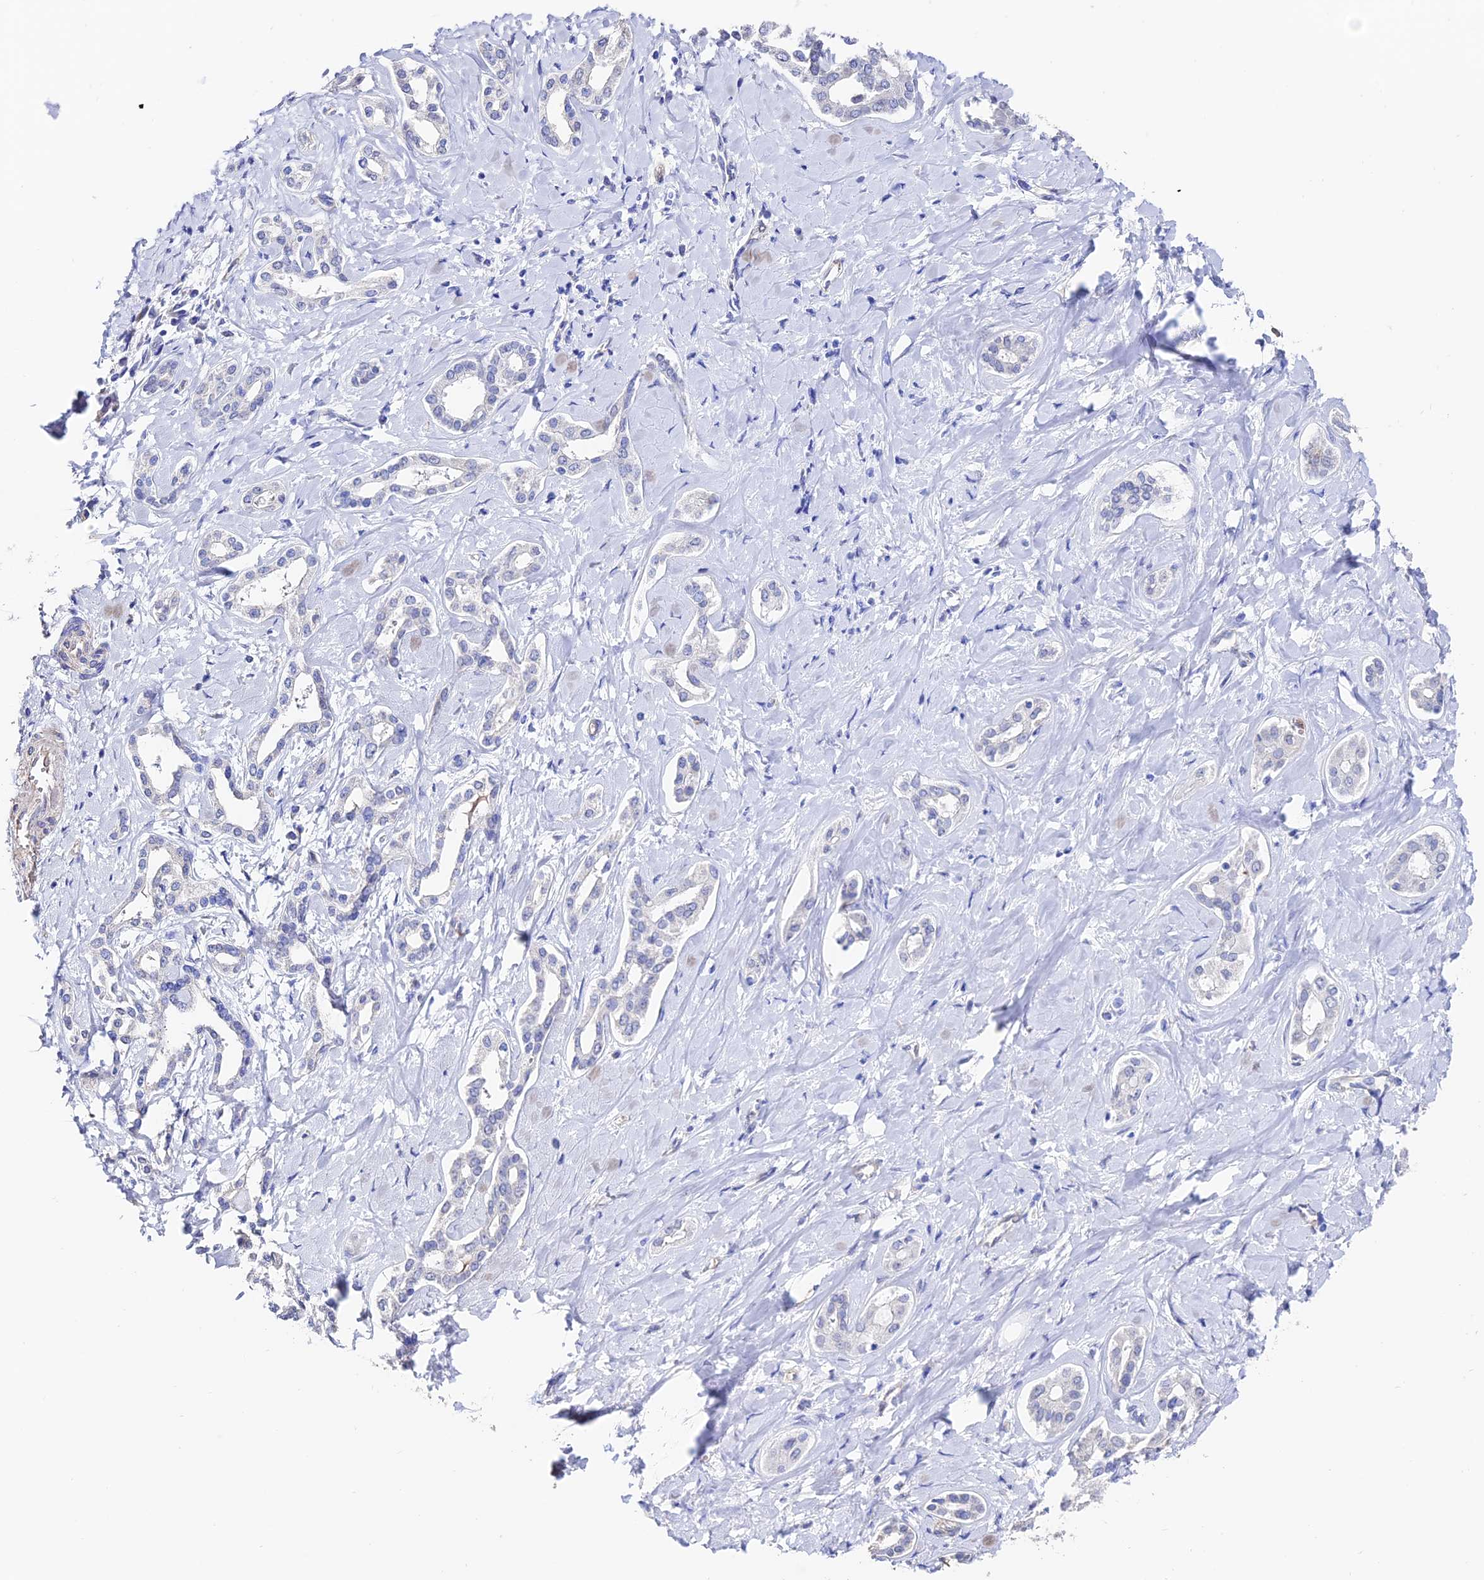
{"staining": {"intensity": "negative", "quantity": "none", "location": "none"}, "tissue": "liver cancer", "cell_type": "Tumor cells", "image_type": "cancer", "snomed": [{"axis": "morphology", "description": "Cholangiocarcinoma"}, {"axis": "topography", "description": "Liver"}], "caption": "This is an immunohistochemistry (IHC) histopathology image of cholangiocarcinoma (liver). There is no positivity in tumor cells.", "gene": "ESM1", "patient": {"sex": "female", "age": 77}}